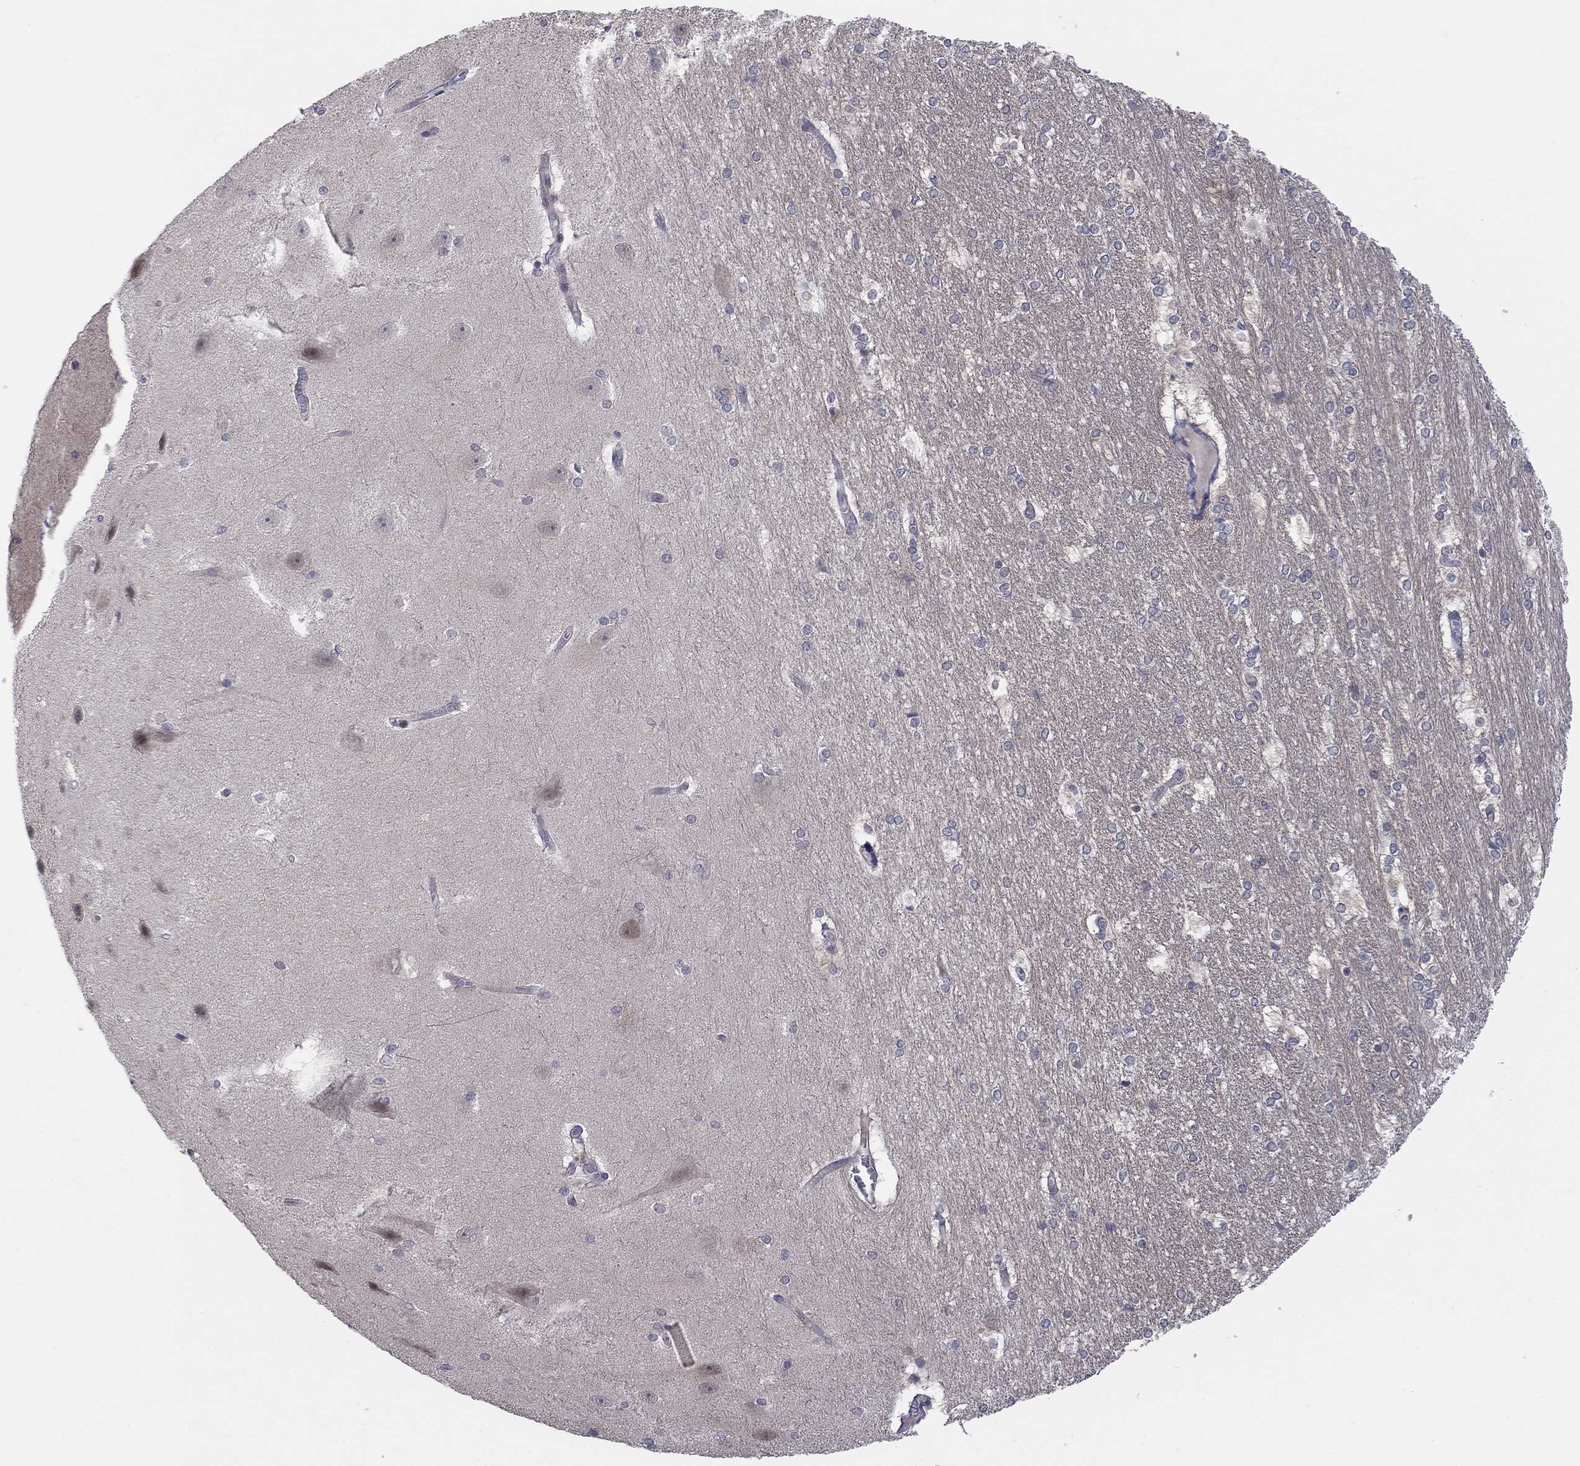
{"staining": {"intensity": "negative", "quantity": "none", "location": "none"}, "tissue": "hippocampus", "cell_type": "Glial cells", "image_type": "normal", "snomed": [{"axis": "morphology", "description": "Normal tissue, NOS"}, {"axis": "topography", "description": "Cerebral cortex"}, {"axis": "topography", "description": "Hippocampus"}], "caption": "DAB immunohistochemical staining of normal hippocampus exhibits no significant expression in glial cells.", "gene": "TTC21B", "patient": {"sex": "female", "age": 19}}